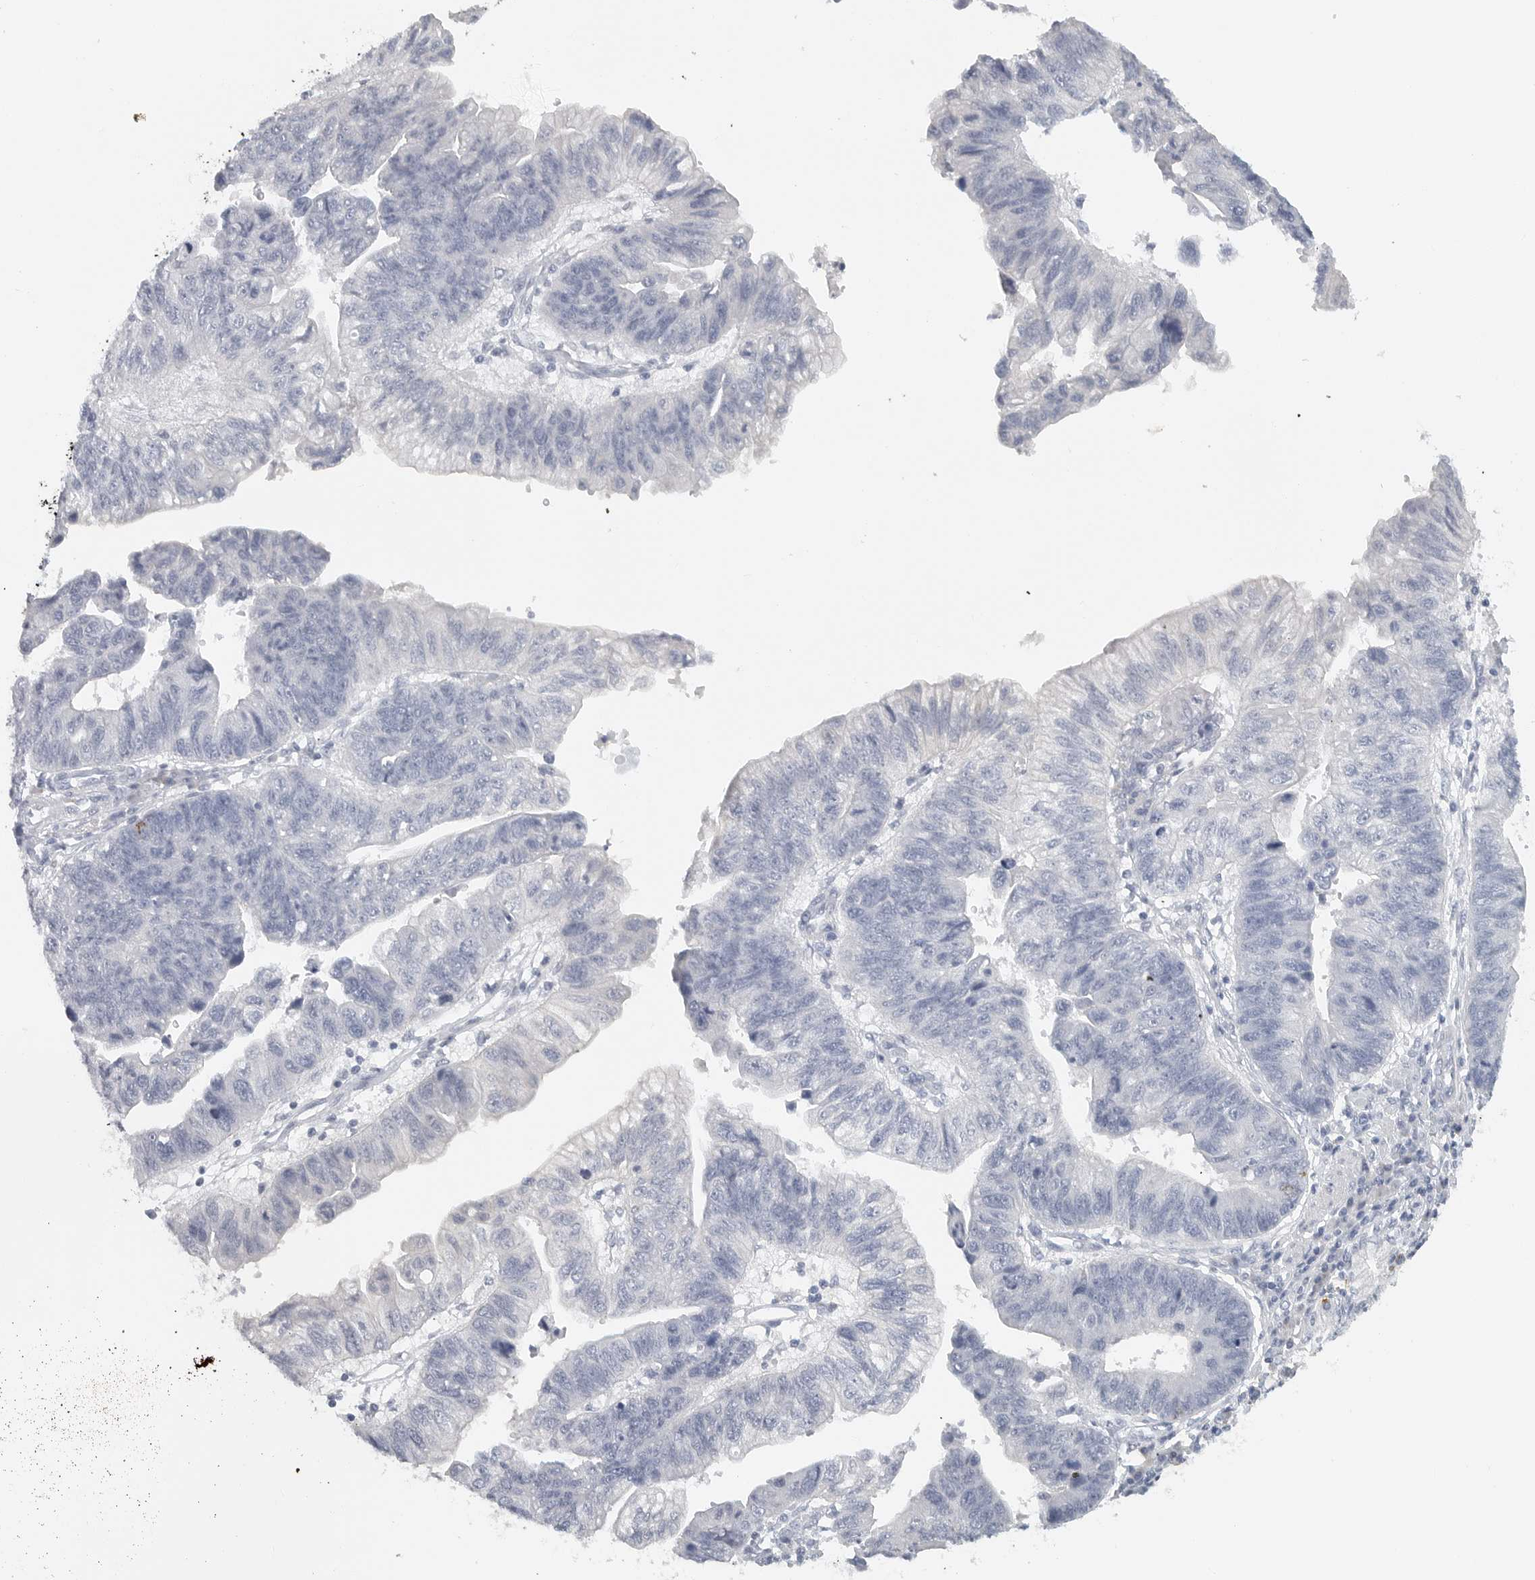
{"staining": {"intensity": "negative", "quantity": "none", "location": "none"}, "tissue": "stomach cancer", "cell_type": "Tumor cells", "image_type": "cancer", "snomed": [{"axis": "morphology", "description": "Adenocarcinoma, NOS"}, {"axis": "topography", "description": "Stomach"}], "caption": "DAB (3,3'-diaminobenzidine) immunohistochemical staining of human adenocarcinoma (stomach) exhibits no significant expression in tumor cells. The staining was performed using DAB (3,3'-diaminobenzidine) to visualize the protein expression in brown, while the nuclei were stained in blue with hematoxylin (Magnification: 20x).", "gene": "PAM", "patient": {"sex": "male", "age": 59}}